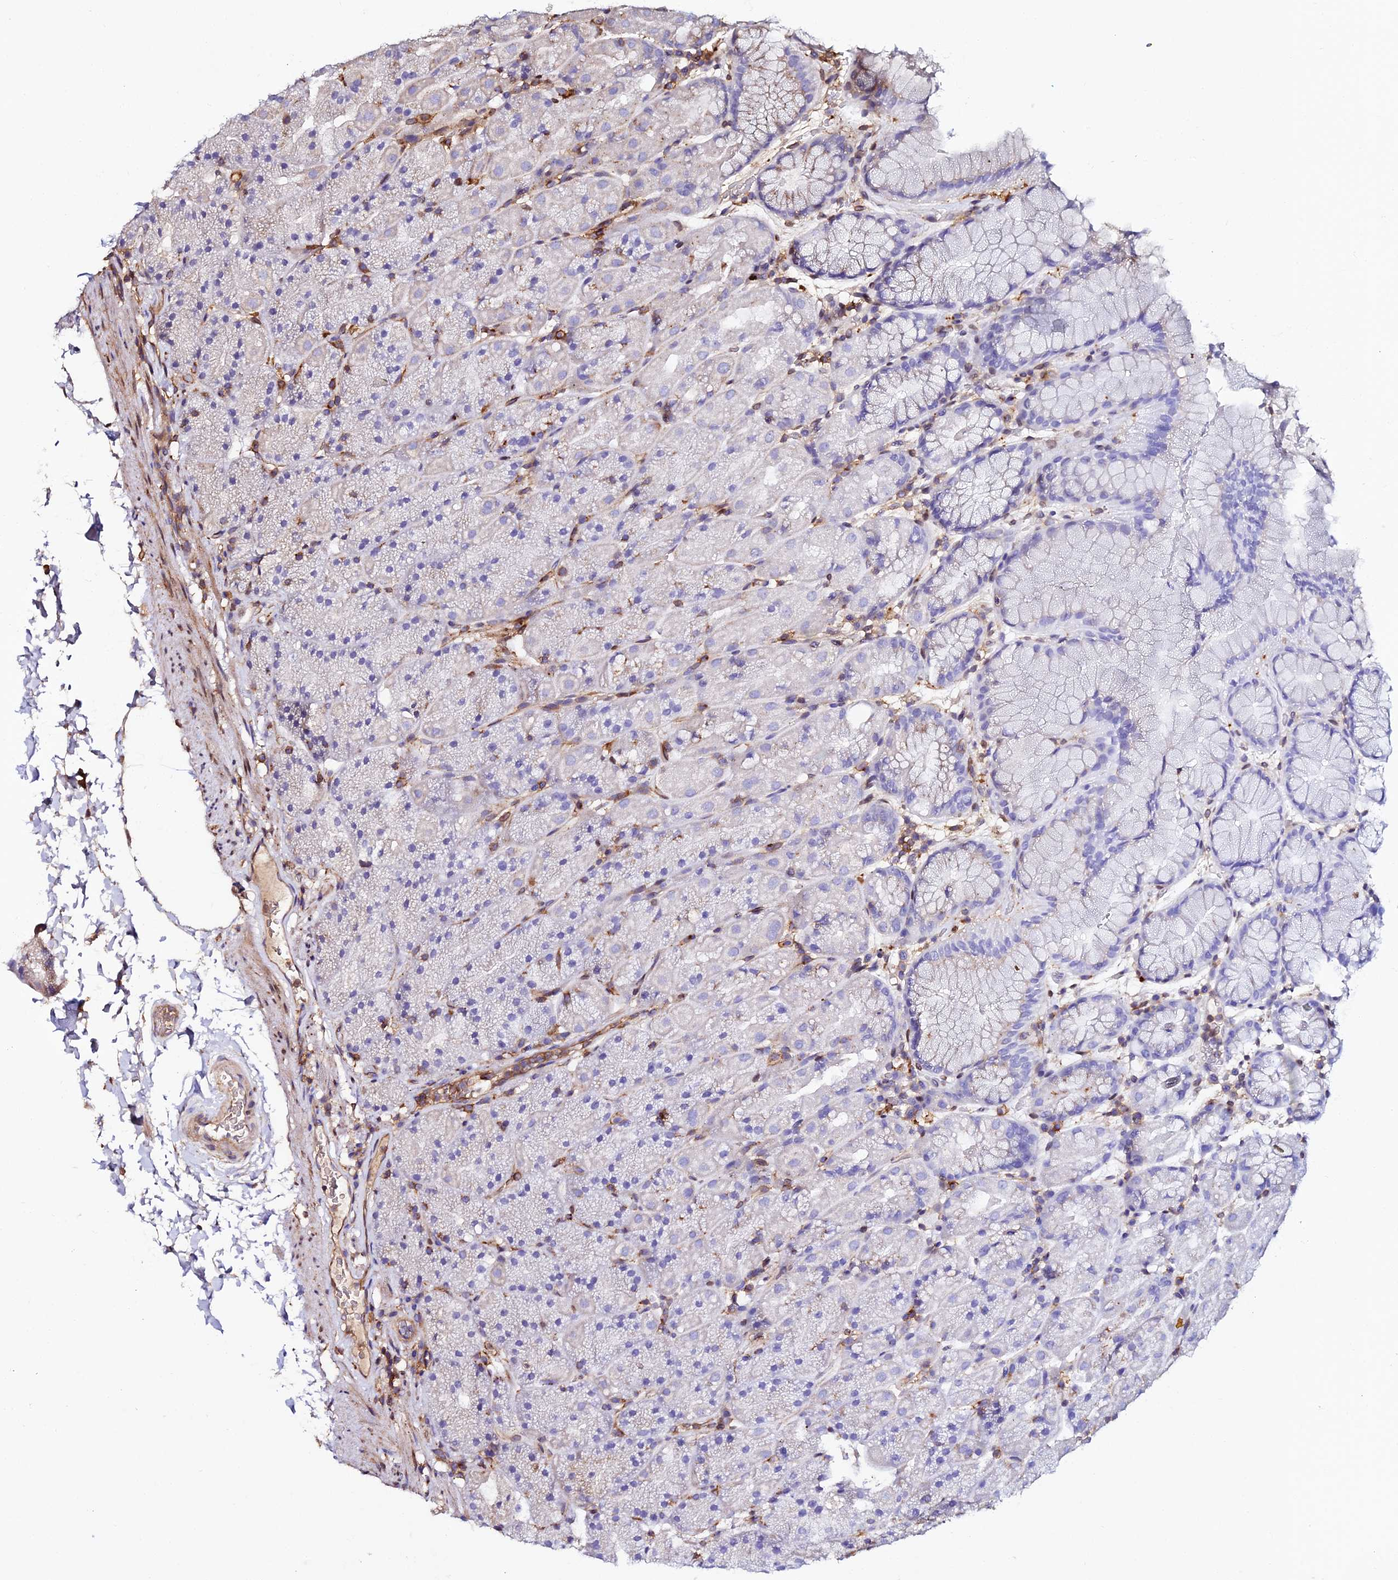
{"staining": {"intensity": "negative", "quantity": "none", "location": "none"}, "tissue": "stomach", "cell_type": "Glandular cells", "image_type": "normal", "snomed": [{"axis": "morphology", "description": "Normal tissue, NOS"}, {"axis": "topography", "description": "Stomach, upper"}, {"axis": "topography", "description": "Stomach, lower"}], "caption": "IHC image of unremarkable stomach: human stomach stained with DAB exhibits no significant protein staining in glandular cells.", "gene": "TRPV2", "patient": {"sex": "male", "age": 67}}